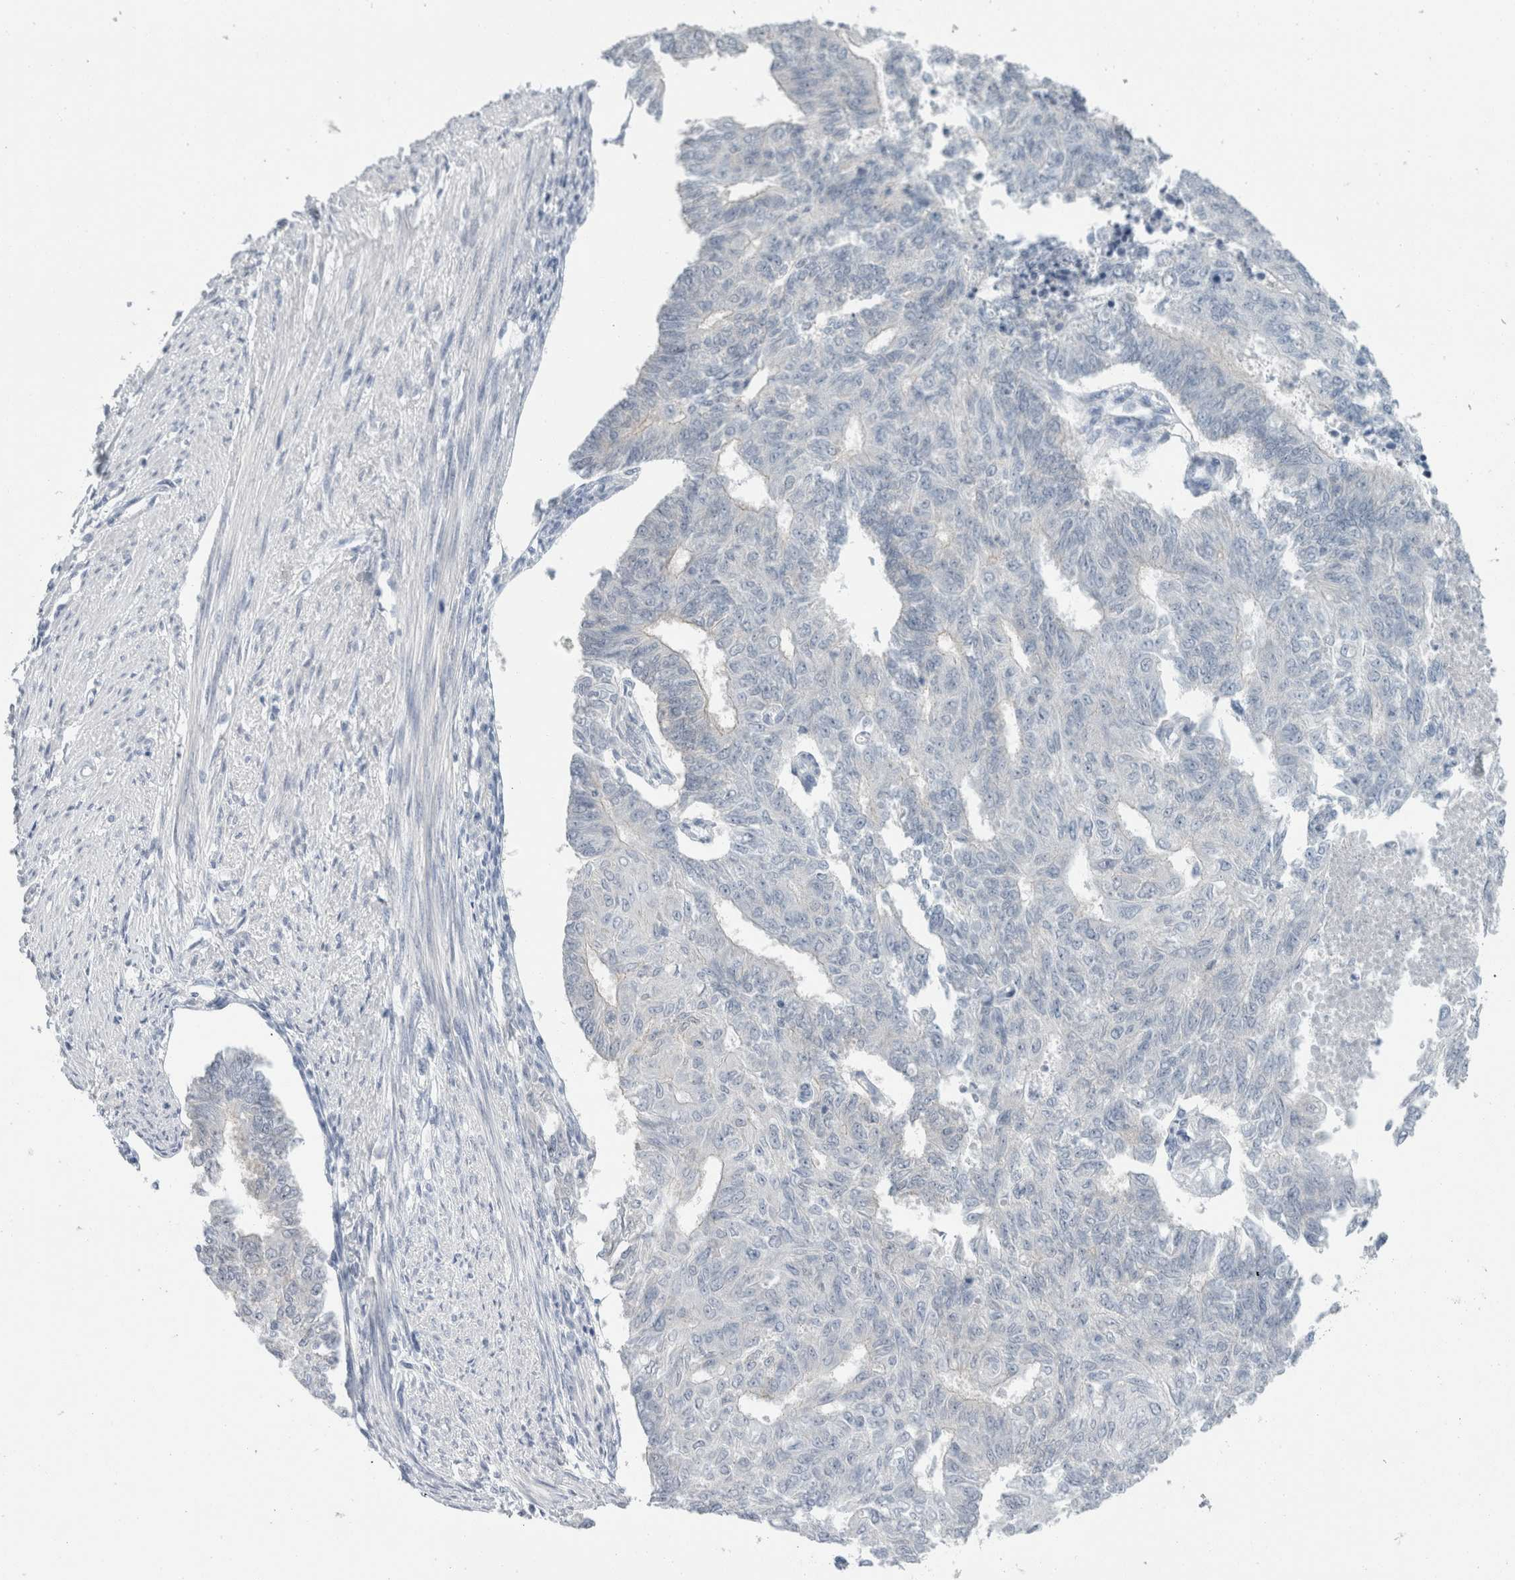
{"staining": {"intensity": "negative", "quantity": "none", "location": "none"}, "tissue": "endometrial cancer", "cell_type": "Tumor cells", "image_type": "cancer", "snomed": [{"axis": "morphology", "description": "Adenocarcinoma, NOS"}, {"axis": "topography", "description": "Endometrium"}], "caption": "An IHC image of endometrial adenocarcinoma is shown. There is no staining in tumor cells of endometrial adenocarcinoma.", "gene": "CASP6", "patient": {"sex": "female", "age": 32}}